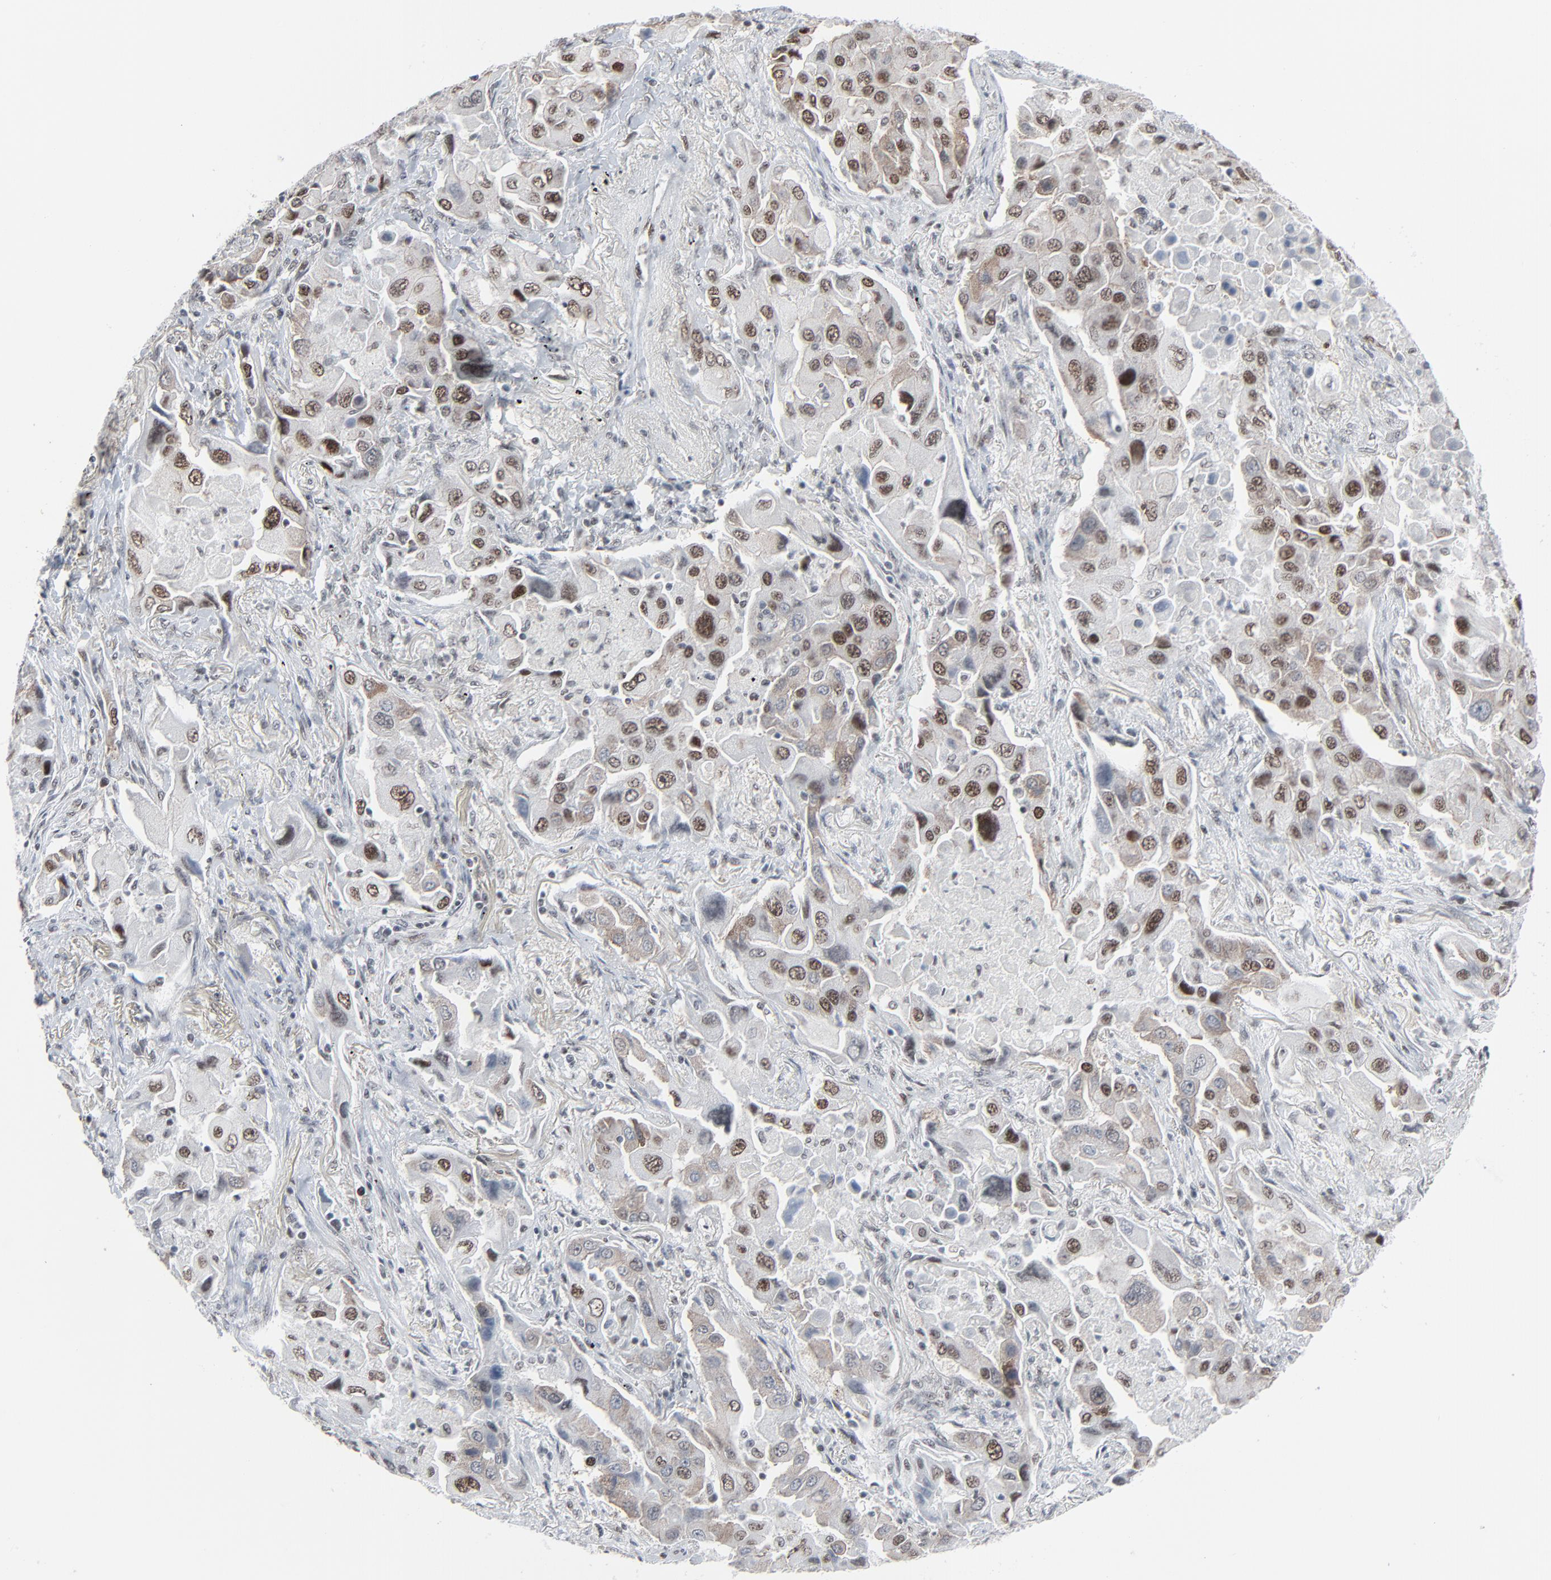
{"staining": {"intensity": "moderate", "quantity": ">75%", "location": "nuclear"}, "tissue": "lung cancer", "cell_type": "Tumor cells", "image_type": "cancer", "snomed": [{"axis": "morphology", "description": "Adenocarcinoma, NOS"}, {"axis": "topography", "description": "Lung"}], "caption": "Protein expression analysis of lung cancer shows moderate nuclear staining in about >75% of tumor cells. The staining was performed using DAB (3,3'-diaminobenzidine) to visualize the protein expression in brown, while the nuclei were stained in blue with hematoxylin (Magnification: 20x).", "gene": "FBXO28", "patient": {"sex": "female", "age": 65}}